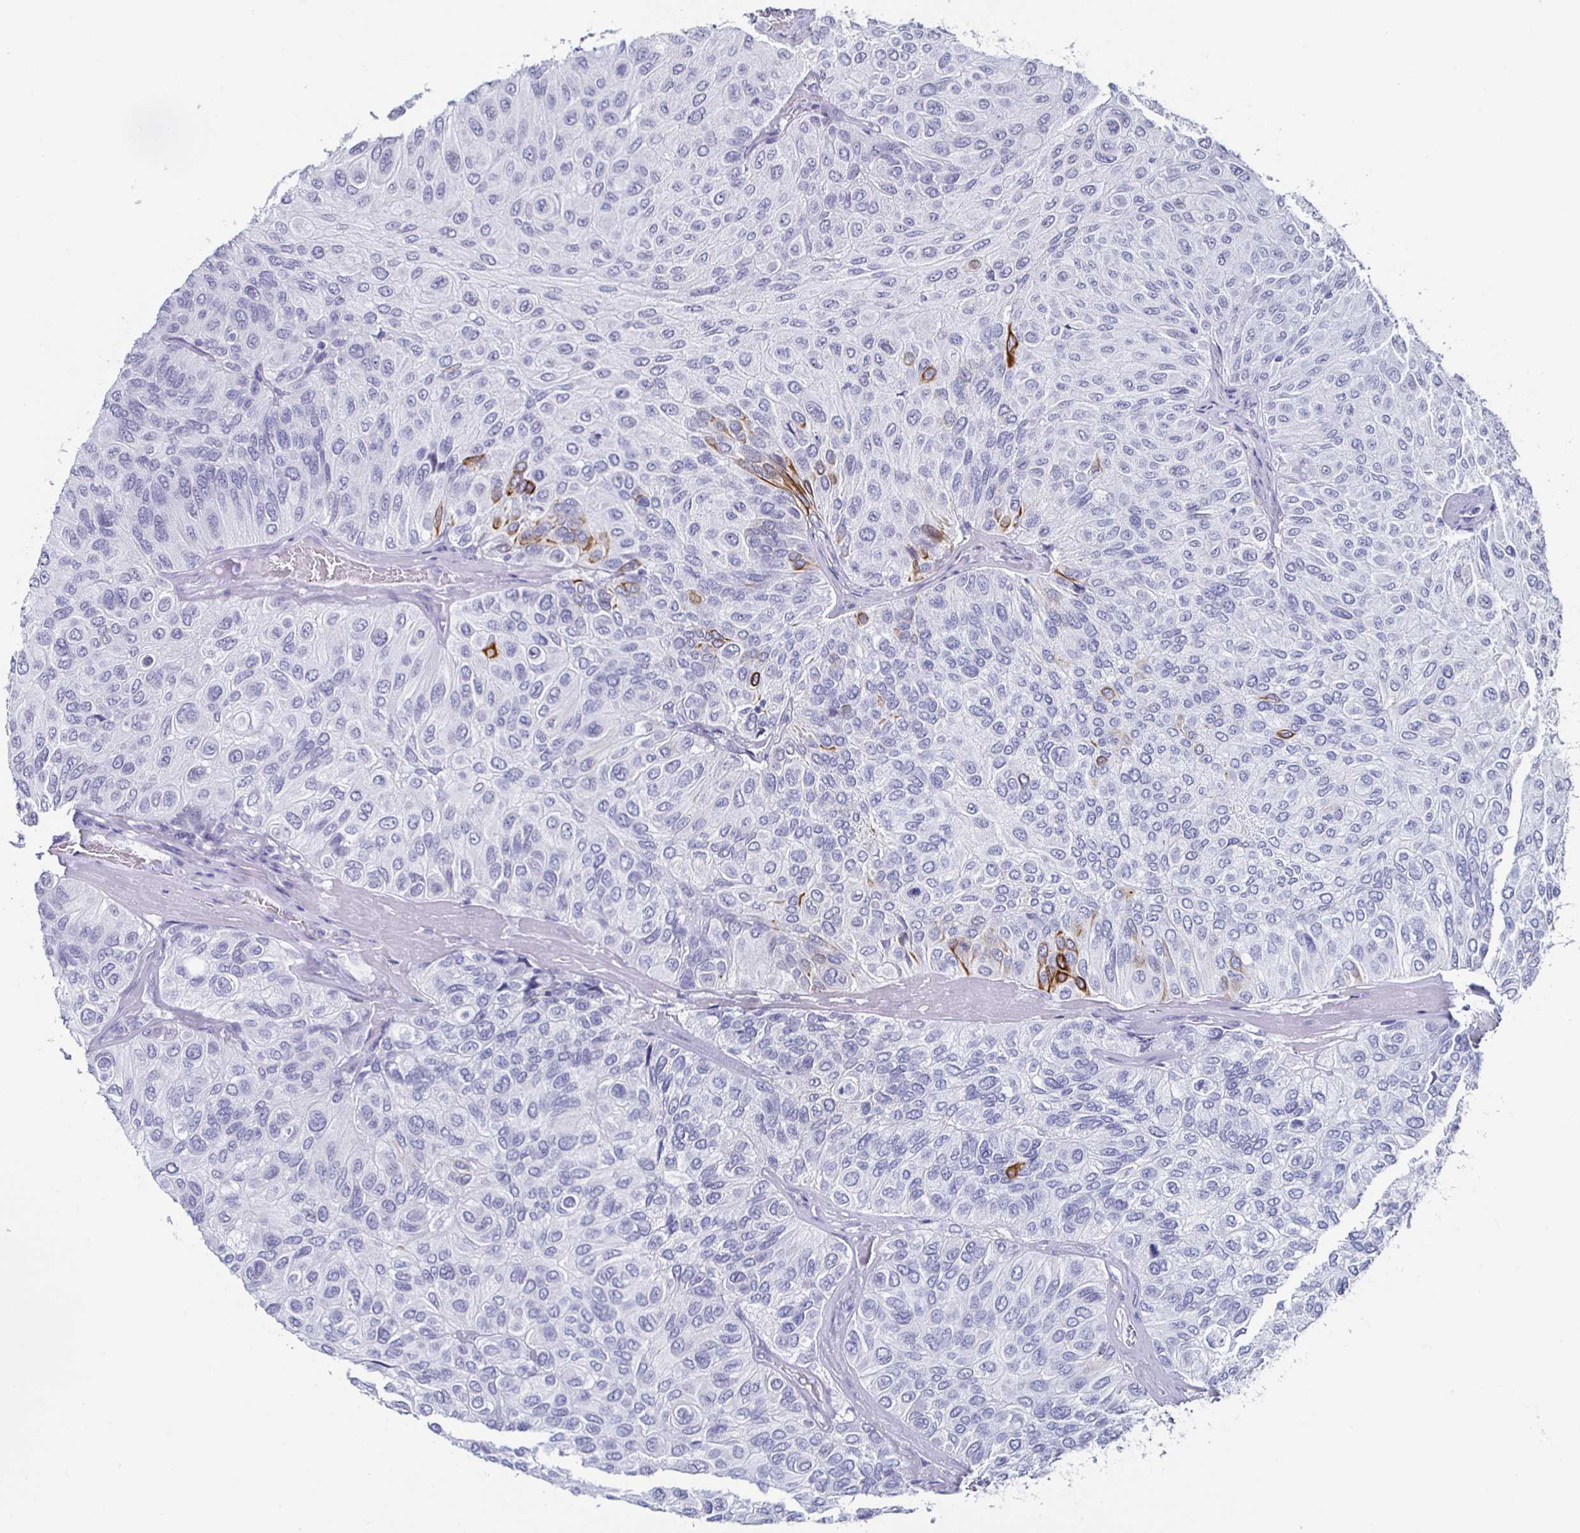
{"staining": {"intensity": "strong", "quantity": "<25%", "location": "cytoplasmic/membranous"}, "tissue": "urothelial cancer", "cell_type": "Tumor cells", "image_type": "cancer", "snomed": [{"axis": "morphology", "description": "Urothelial carcinoma, High grade"}, {"axis": "topography", "description": "Urinary bladder"}], "caption": "Protein staining reveals strong cytoplasmic/membranous staining in about <25% of tumor cells in high-grade urothelial carcinoma. Immunohistochemistry (ihc) stains the protein of interest in brown and the nuclei are stained blue.", "gene": "KRT4", "patient": {"sex": "male", "age": 66}}